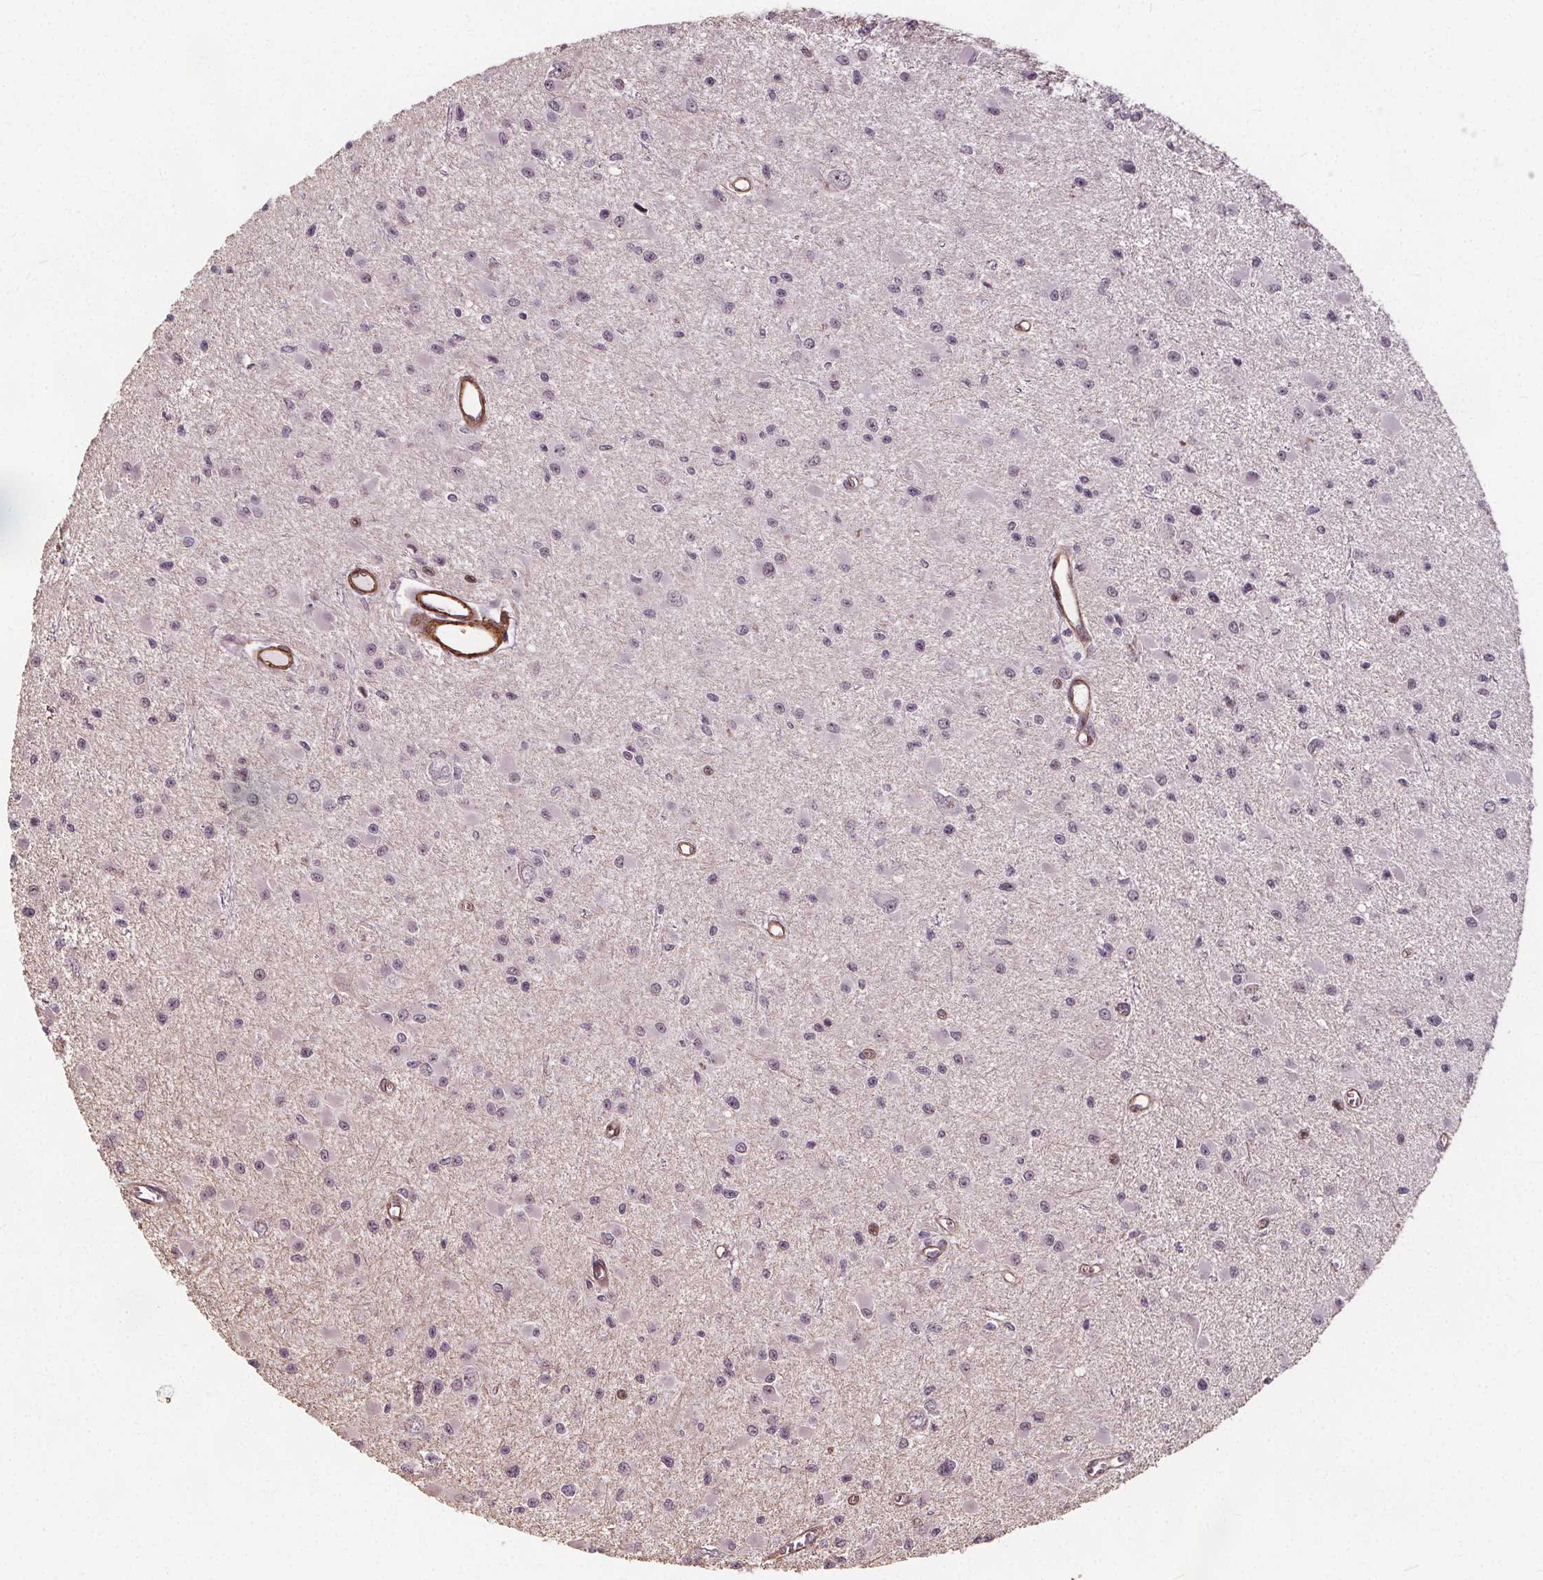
{"staining": {"intensity": "negative", "quantity": "none", "location": "none"}, "tissue": "glioma", "cell_type": "Tumor cells", "image_type": "cancer", "snomed": [{"axis": "morphology", "description": "Glioma, malignant, High grade"}, {"axis": "topography", "description": "Brain"}], "caption": "Tumor cells are negative for protein expression in human malignant high-grade glioma. Brightfield microscopy of immunohistochemistry (IHC) stained with DAB (brown) and hematoxylin (blue), captured at high magnification.", "gene": "HAS1", "patient": {"sex": "male", "age": 54}}